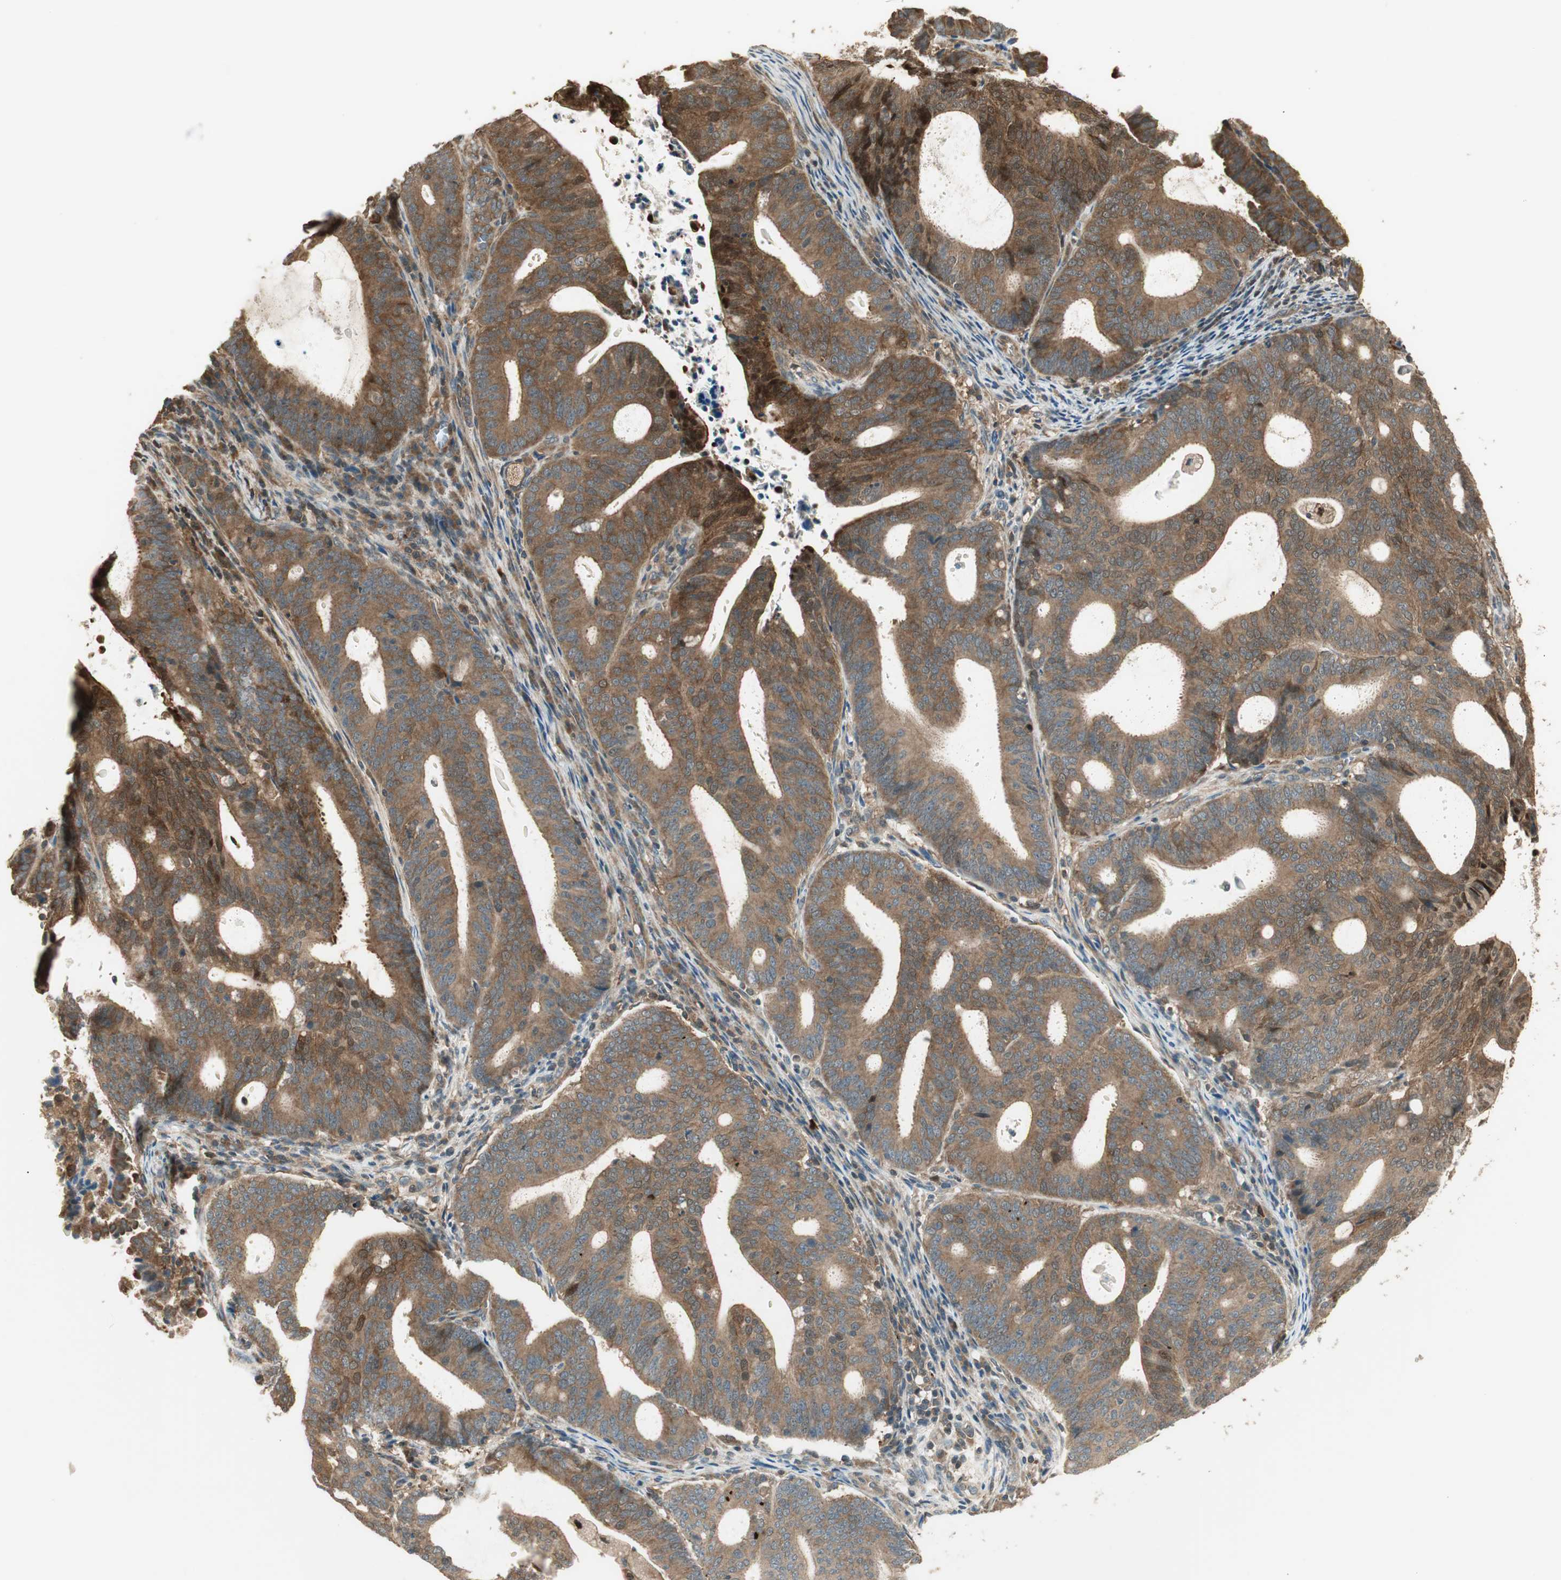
{"staining": {"intensity": "strong", "quantity": ">75%", "location": "cytoplasmic/membranous"}, "tissue": "endometrial cancer", "cell_type": "Tumor cells", "image_type": "cancer", "snomed": [{"axis": "morphology", "description": "Adenocarcinoma, NOS"}, {"axis": "topography", "description": "Uterus"}], "caption": "This micrograph displays endometrial cancer (adenocarcinoma) stained with immunohistochemistry to label a protein in brown. The cytoplasmic/membranous of tumor cells show strong positivity for the protein. Nuclei are counter-stained blue.", "gene": "CNOT4", "patient": {"sex": "female", "age": 83}}